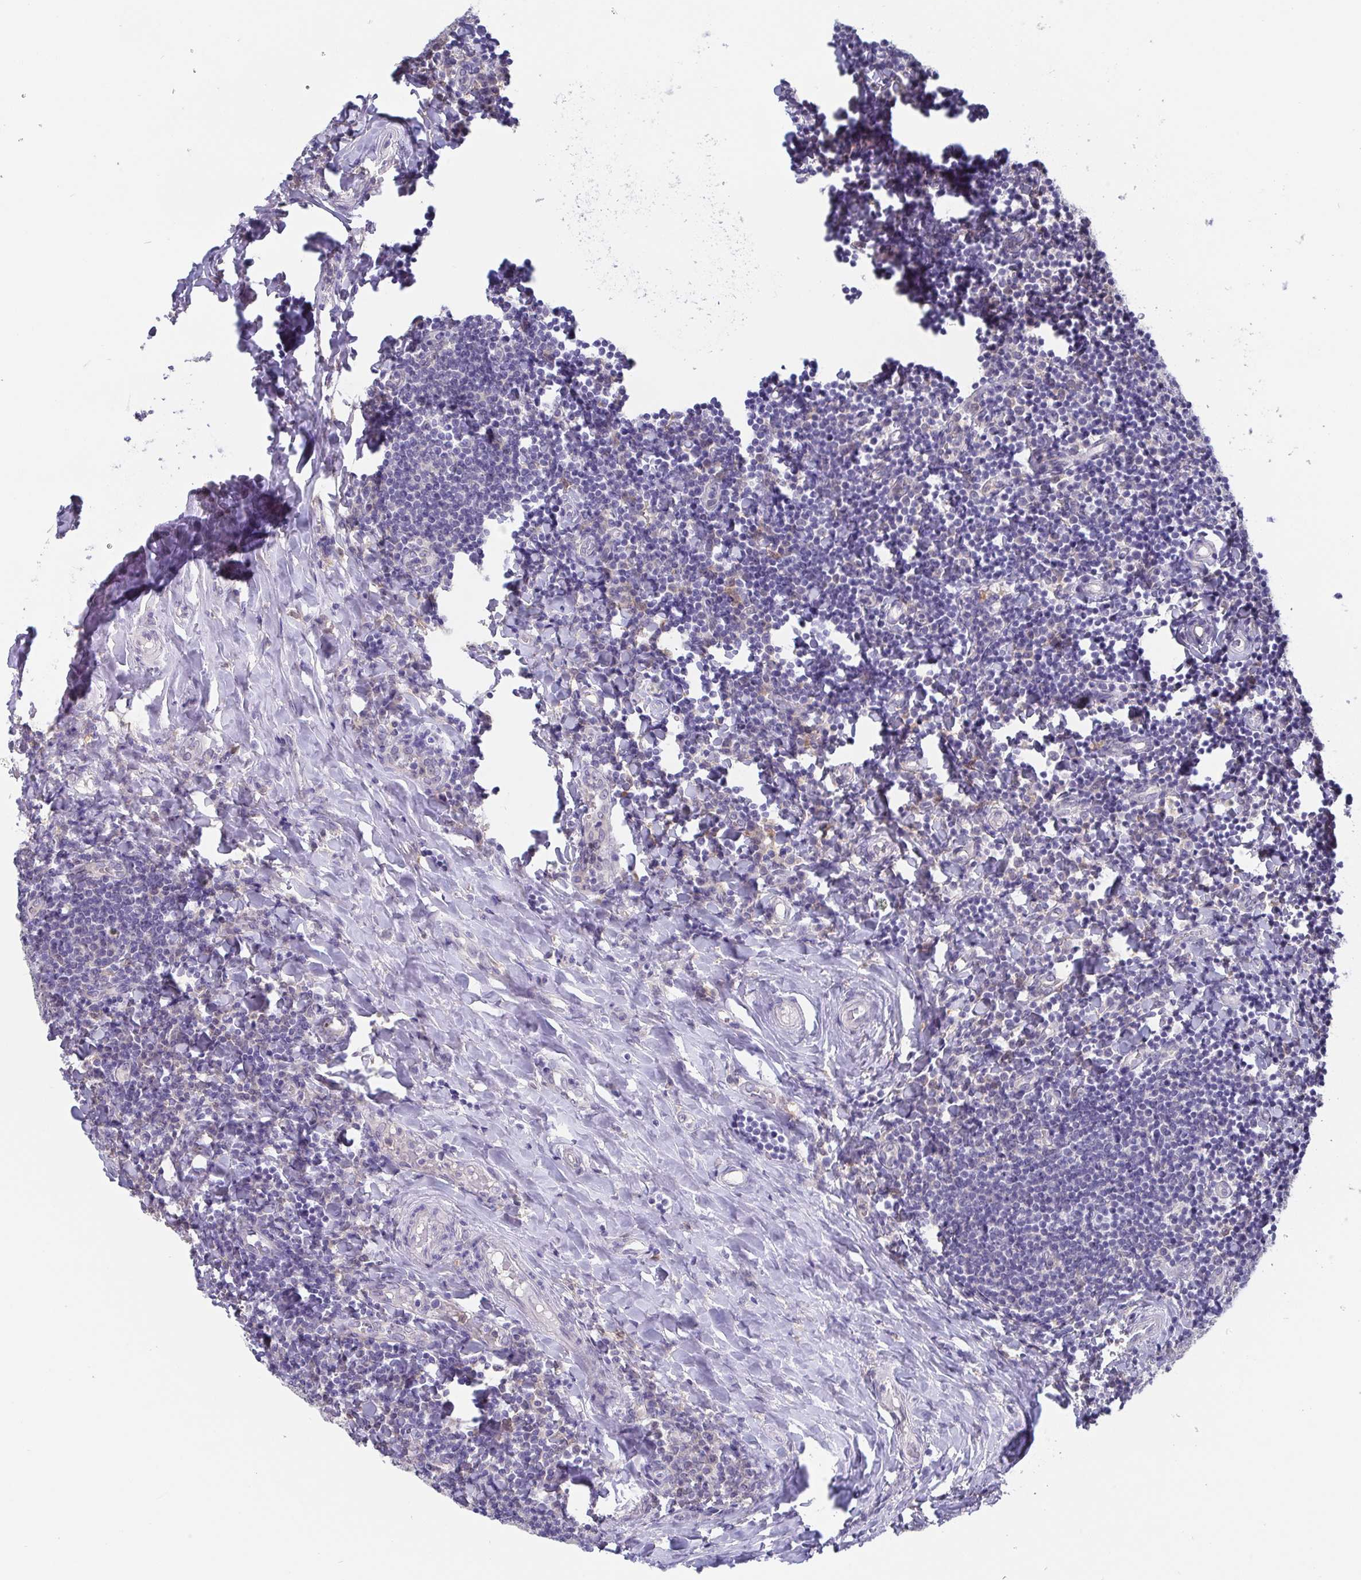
{"staining": {"intensity": "negative", "quantity": "none", "location": "none"}, "tissue": "tonsil", "cell_type": "Germinal center cells", "image_type": "normal", "snomed": [{"axis": "morphology", "description": "Normal tissue, NOS"}, {"axis": "topography", "description": "Tonsil"}], "caption": "Tonsil stained for a protein using IHC shows no staining germinal center cells.", "gene": "IDH1", "patient": {"sex": "female", "age": 10}}